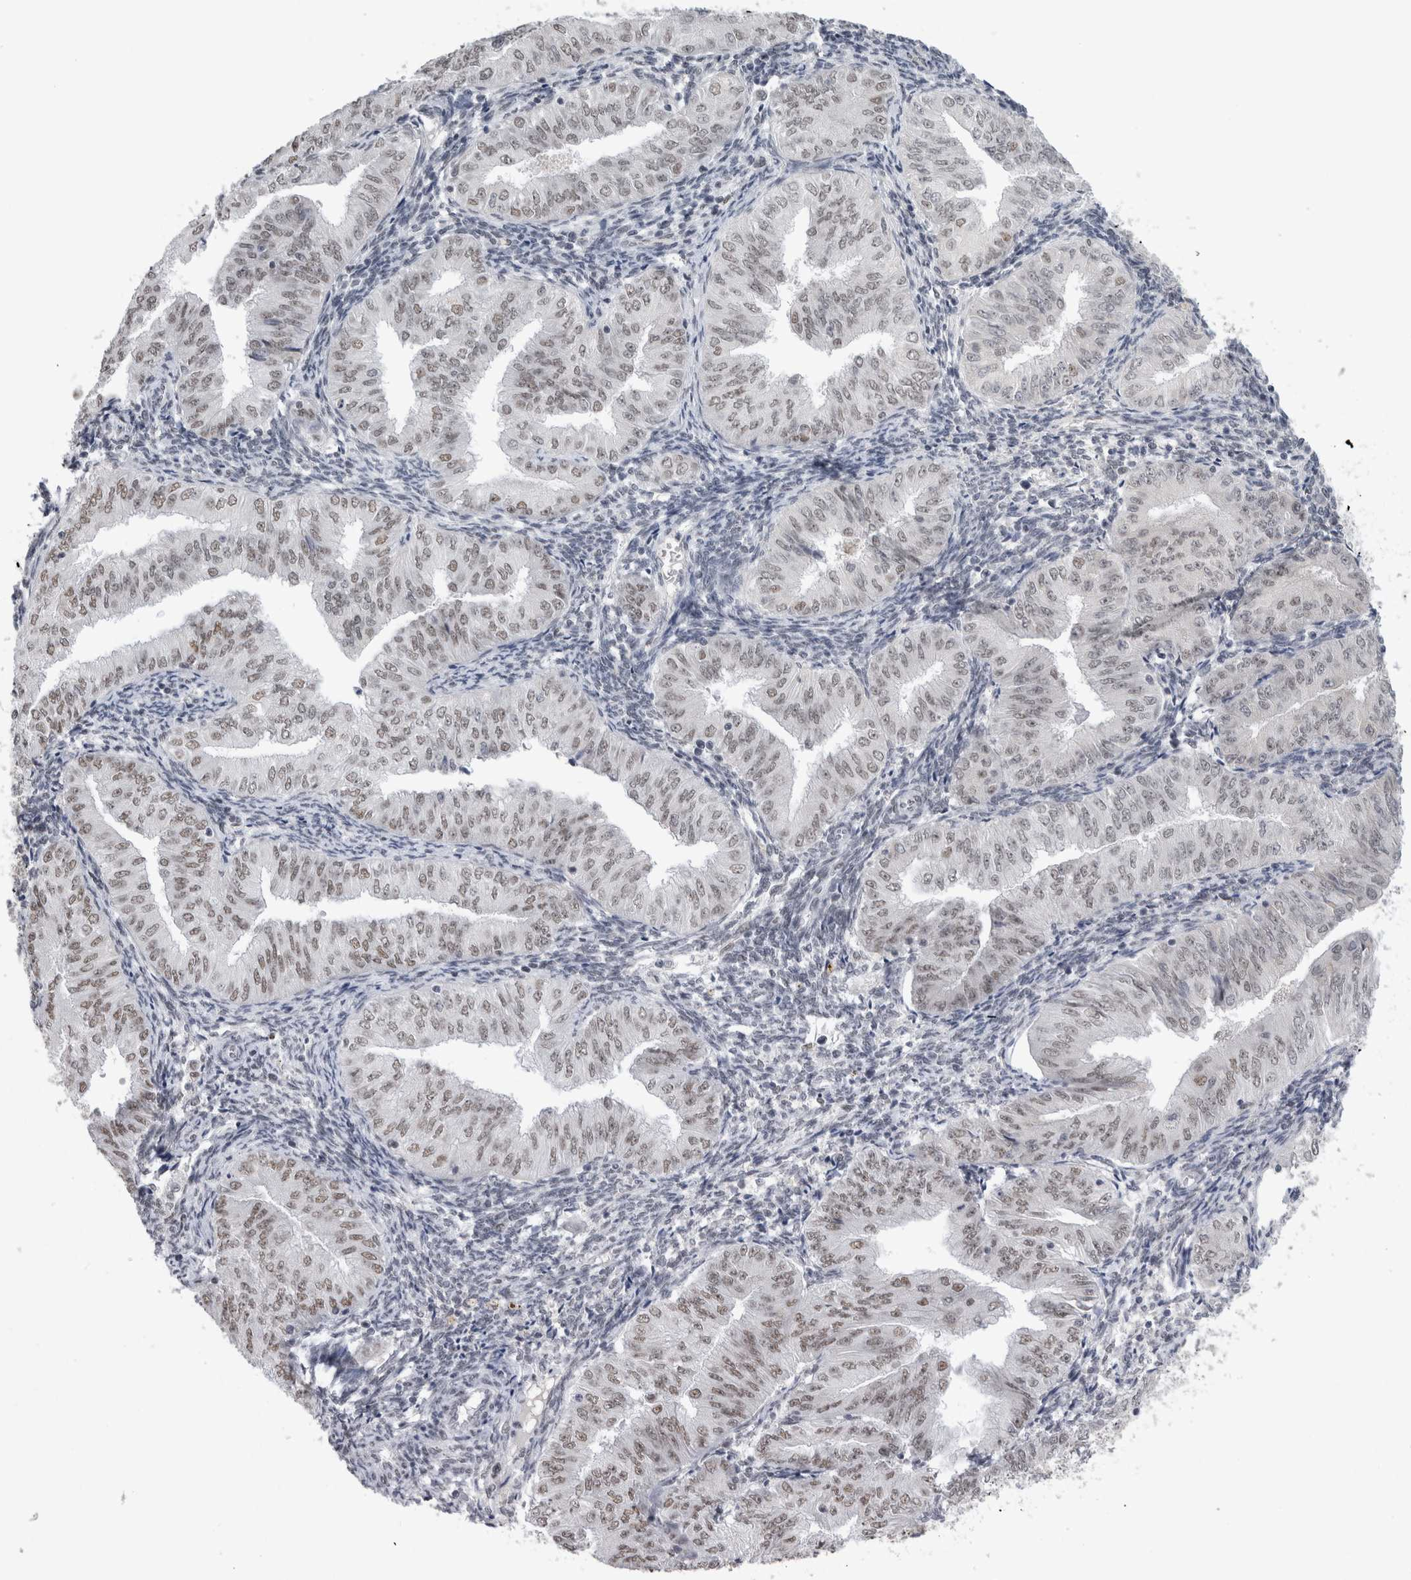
{"staining": {"intensity": "weak", "quantity": "25%-75%", "location": "nuclear"}, "tissue": "endometrial cancer", "cell_type": "Tumor cells", "image_type": "cancer", "snomed": [{"axis": "morphology", "description": "Normal tissue, NOS"}, {"axis": "morphology", "description": "Adenocarcinoma, NOS"}, {"axis": "topography", "description": "Endometrium"}], "caption": "Weak nuclear expression is appreciated in about 25%-75% of tumor cells in endometrial cancer (adenocarcinoma). Using DAB (brown) and hematoxylin (blue) stains, captured at high magnification using brightfield microscopy.", "gene": "API5", "patient": {"sex": "female", "age": 53}}